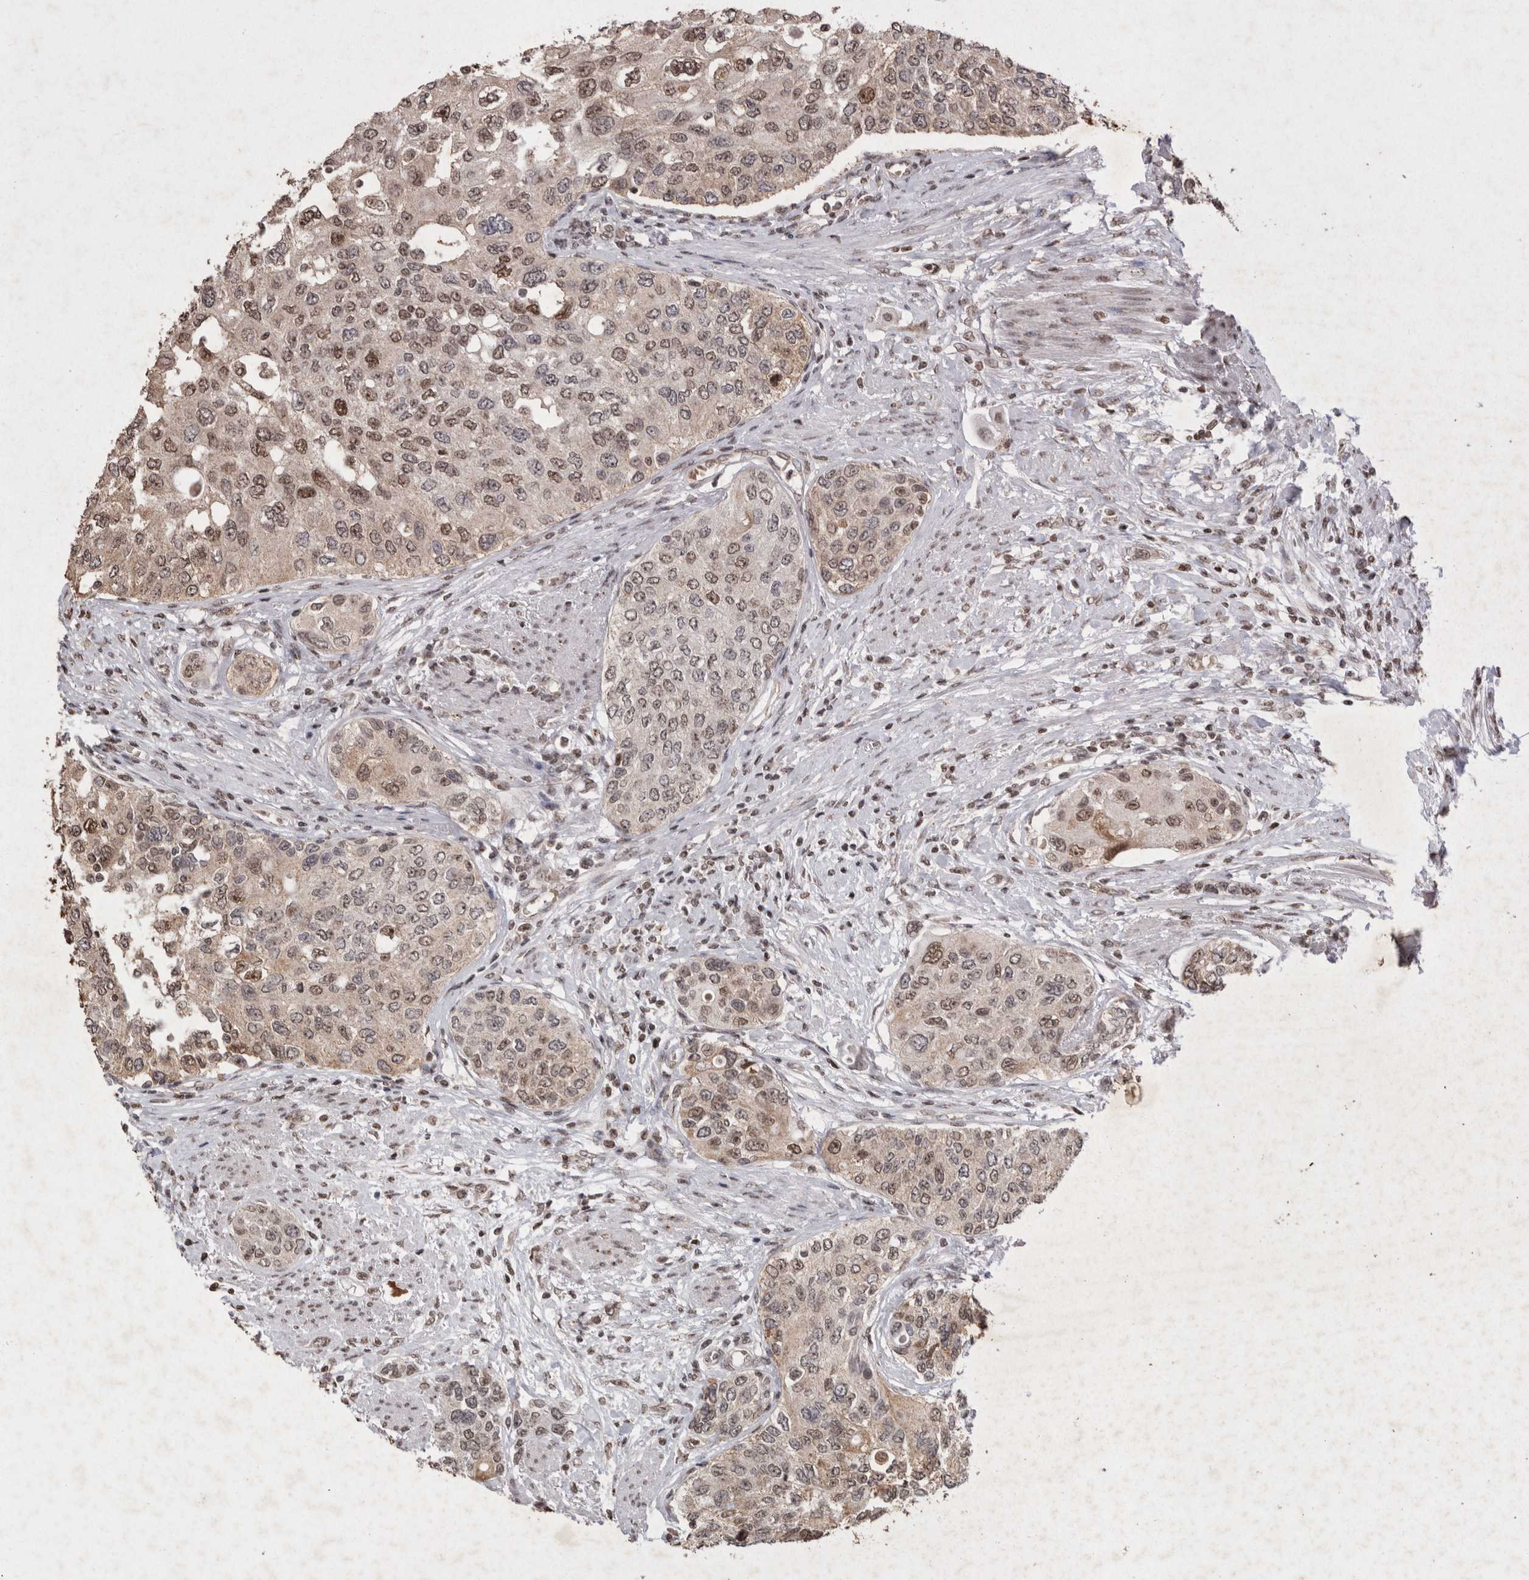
{"staining": {"intensity": "moderate", "quantity": ">75%", "location": "cytoplasmic/membranous,nuclear"}, "tissue": "urothelial cancer", "cell_type": "Tumor cells", "image_type": "cancer", "snomed": [{"axis": "morphology", "description": "Urothelial carcinoma, High grade"}, {"axis": "topography", "description": "Urinary bladder"}], "caption": "High-grade urothelial carcinoma stained for a protein (brown) exhibits moderate cytoplasmic/membranous and nuclear positive positivity in approximately >75% of tumor cells.", "gene": "STK11", "patient": {"sex": "female", "age": 56}}